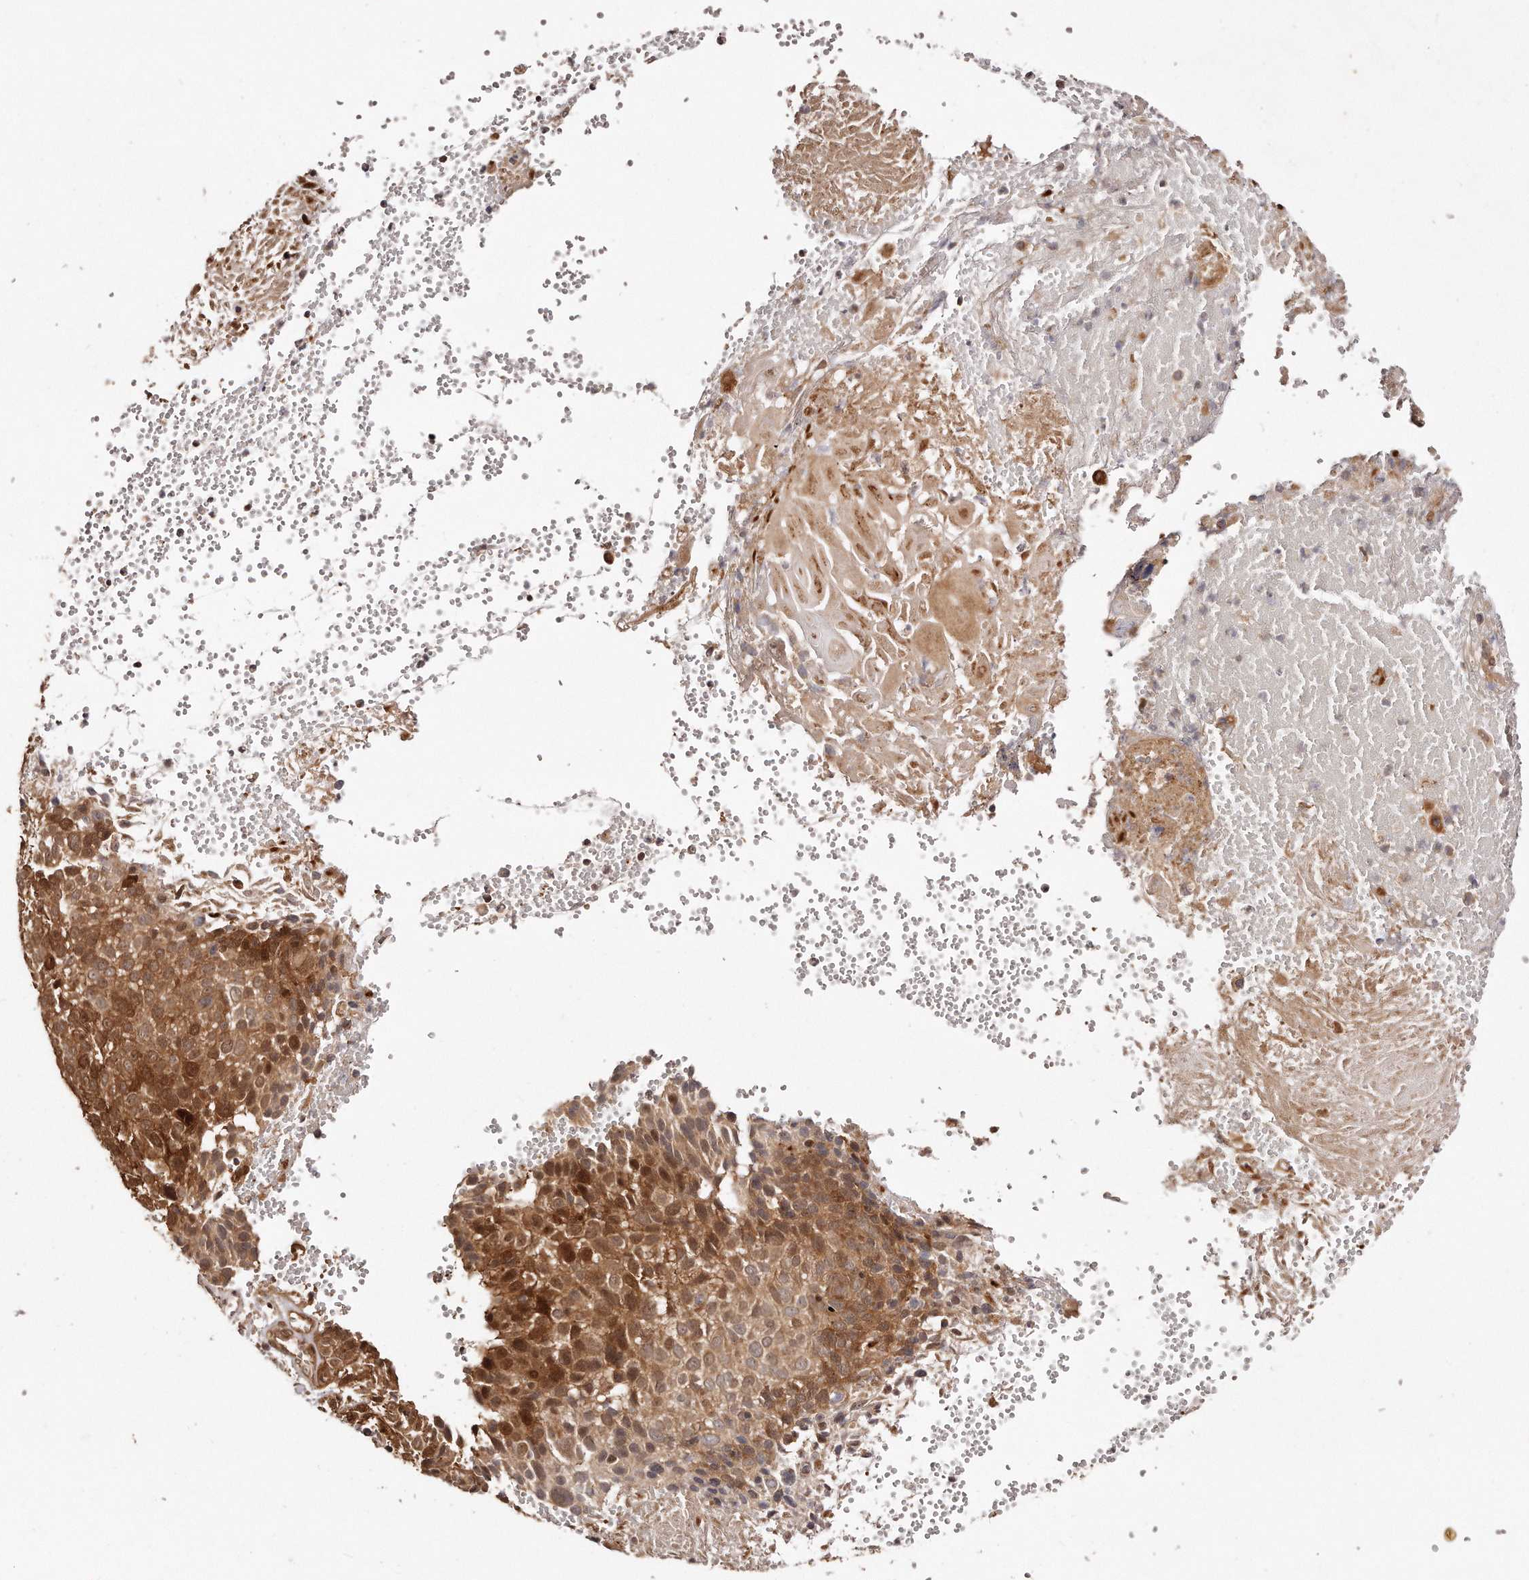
{"staining": {"intensity": "strong", "quantity": "25%-75%", "location": "cytoplasmic/membranous,nuclear"}, "tissue": "cervical cancer", "cell_type": "Tumor cells", "image_type": "cancer", "snomed": [{"axis": "morphology", "description": "Squamous cell carcinoma, NOS"}, {"axis": "topography", "description": "Cervix"}], "caption": "Brown immunohistochemical staining in cervical squamous cell carcinoma exhibits strong cytoplasmic/membranous and nuclear expression in approximately 25%-75% of tumor cells. The protein of interest is stained brown, and the nuclei are stained in blue (DAB (3,3'-diaminobenzidine) IHC with brightfield microscopy, high magnification).", "gene": "GBP4", "patient": {"sex": "female", "age": 74}}